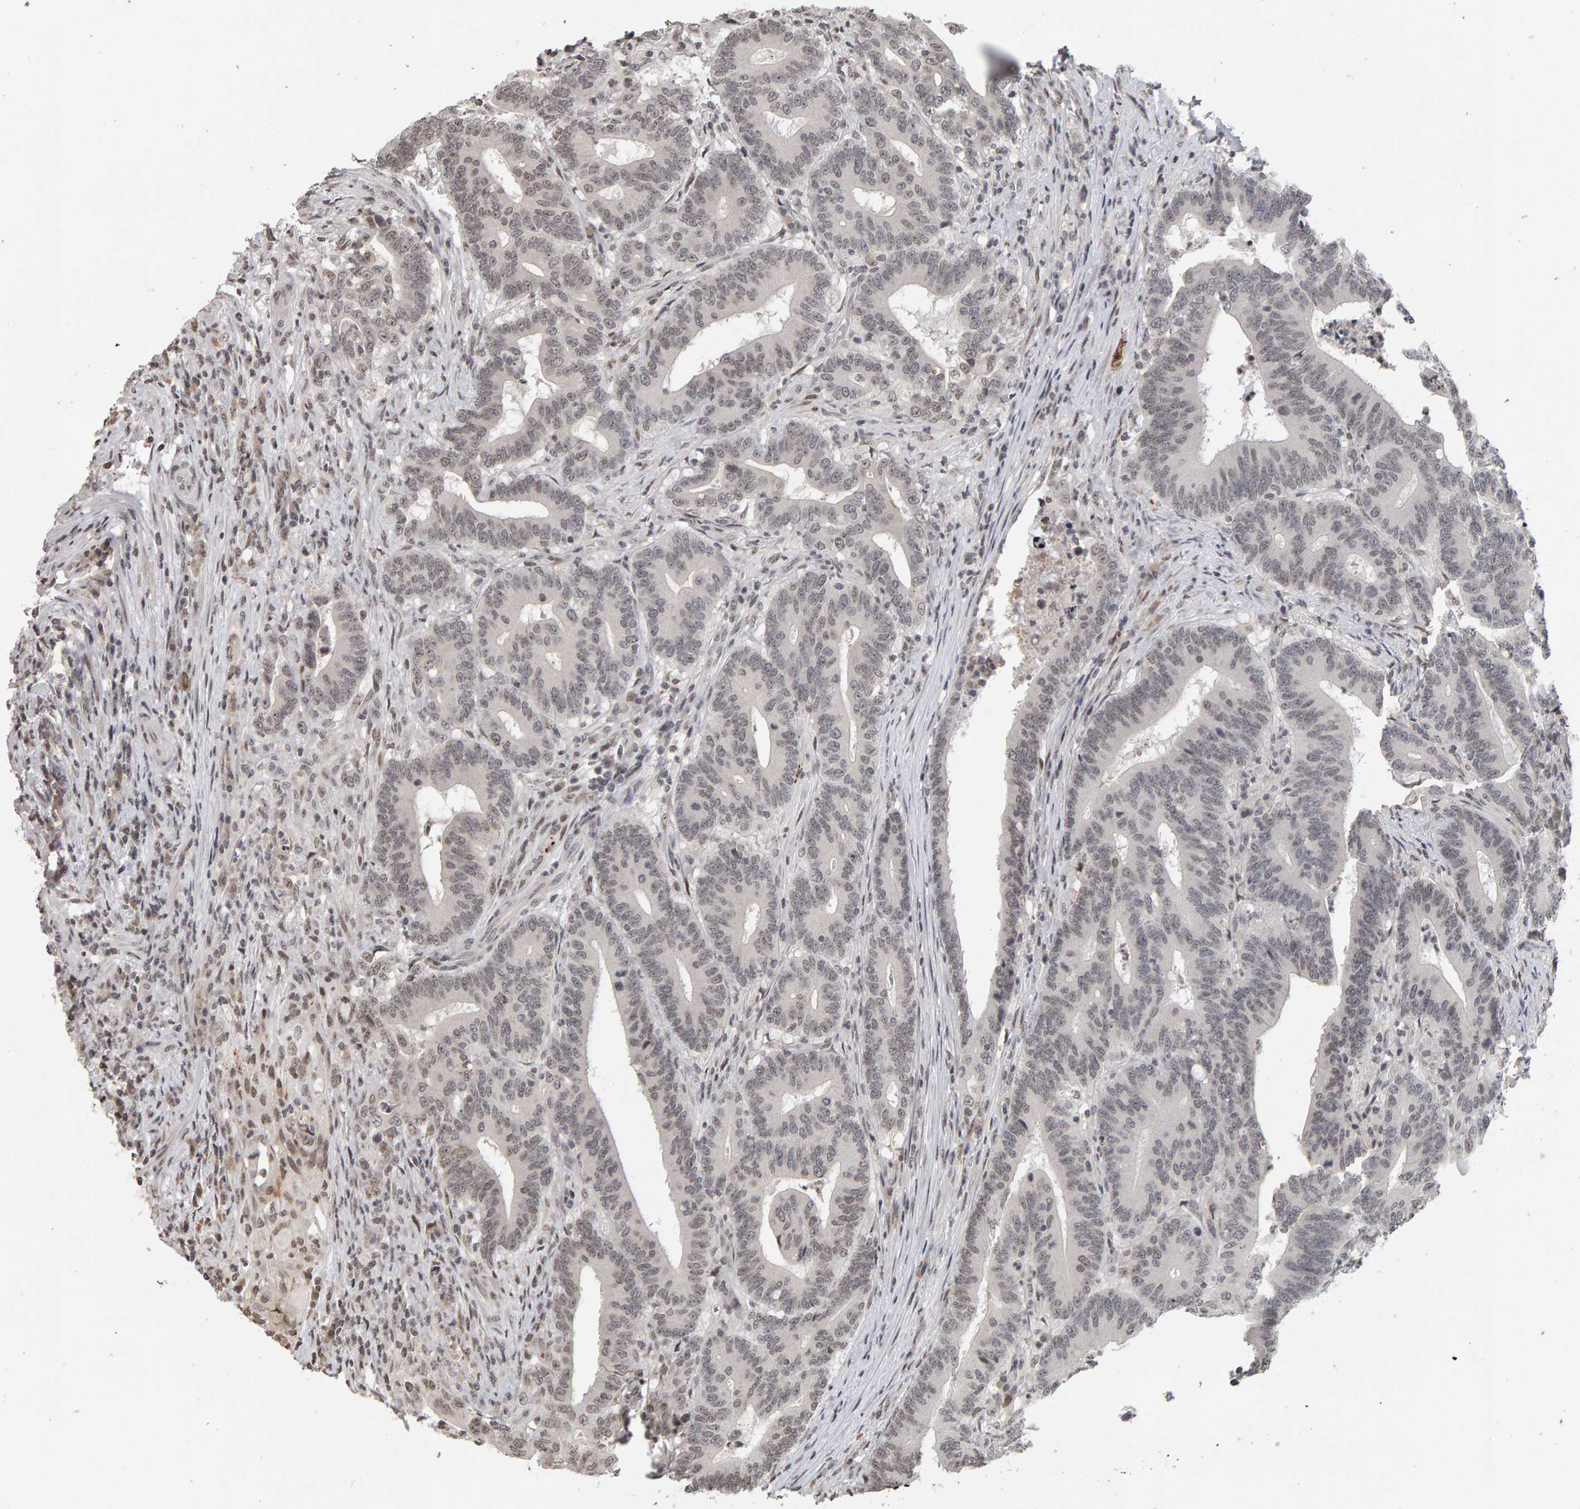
{"staining": {"intensity": "weak", "quantity": ">75%", "location": "nuclear"}, "tissue": "colorectal cancer", "cell_type": "Tumor cells", "image_type": "cancer", "snomed": [{"axis": "morphology", "description": "Adenocarcinoma, NOS"}, {"axis": "topography", "description": "Colon"}], "caption": "Adenocarcinoma (colorectal) was stained to show a protein in brown. There is low levels of weak nuclear staining in about >75% of tumor cells.", "gene": "TRAM1", "patient": {"sex": "female", "age": 66}}